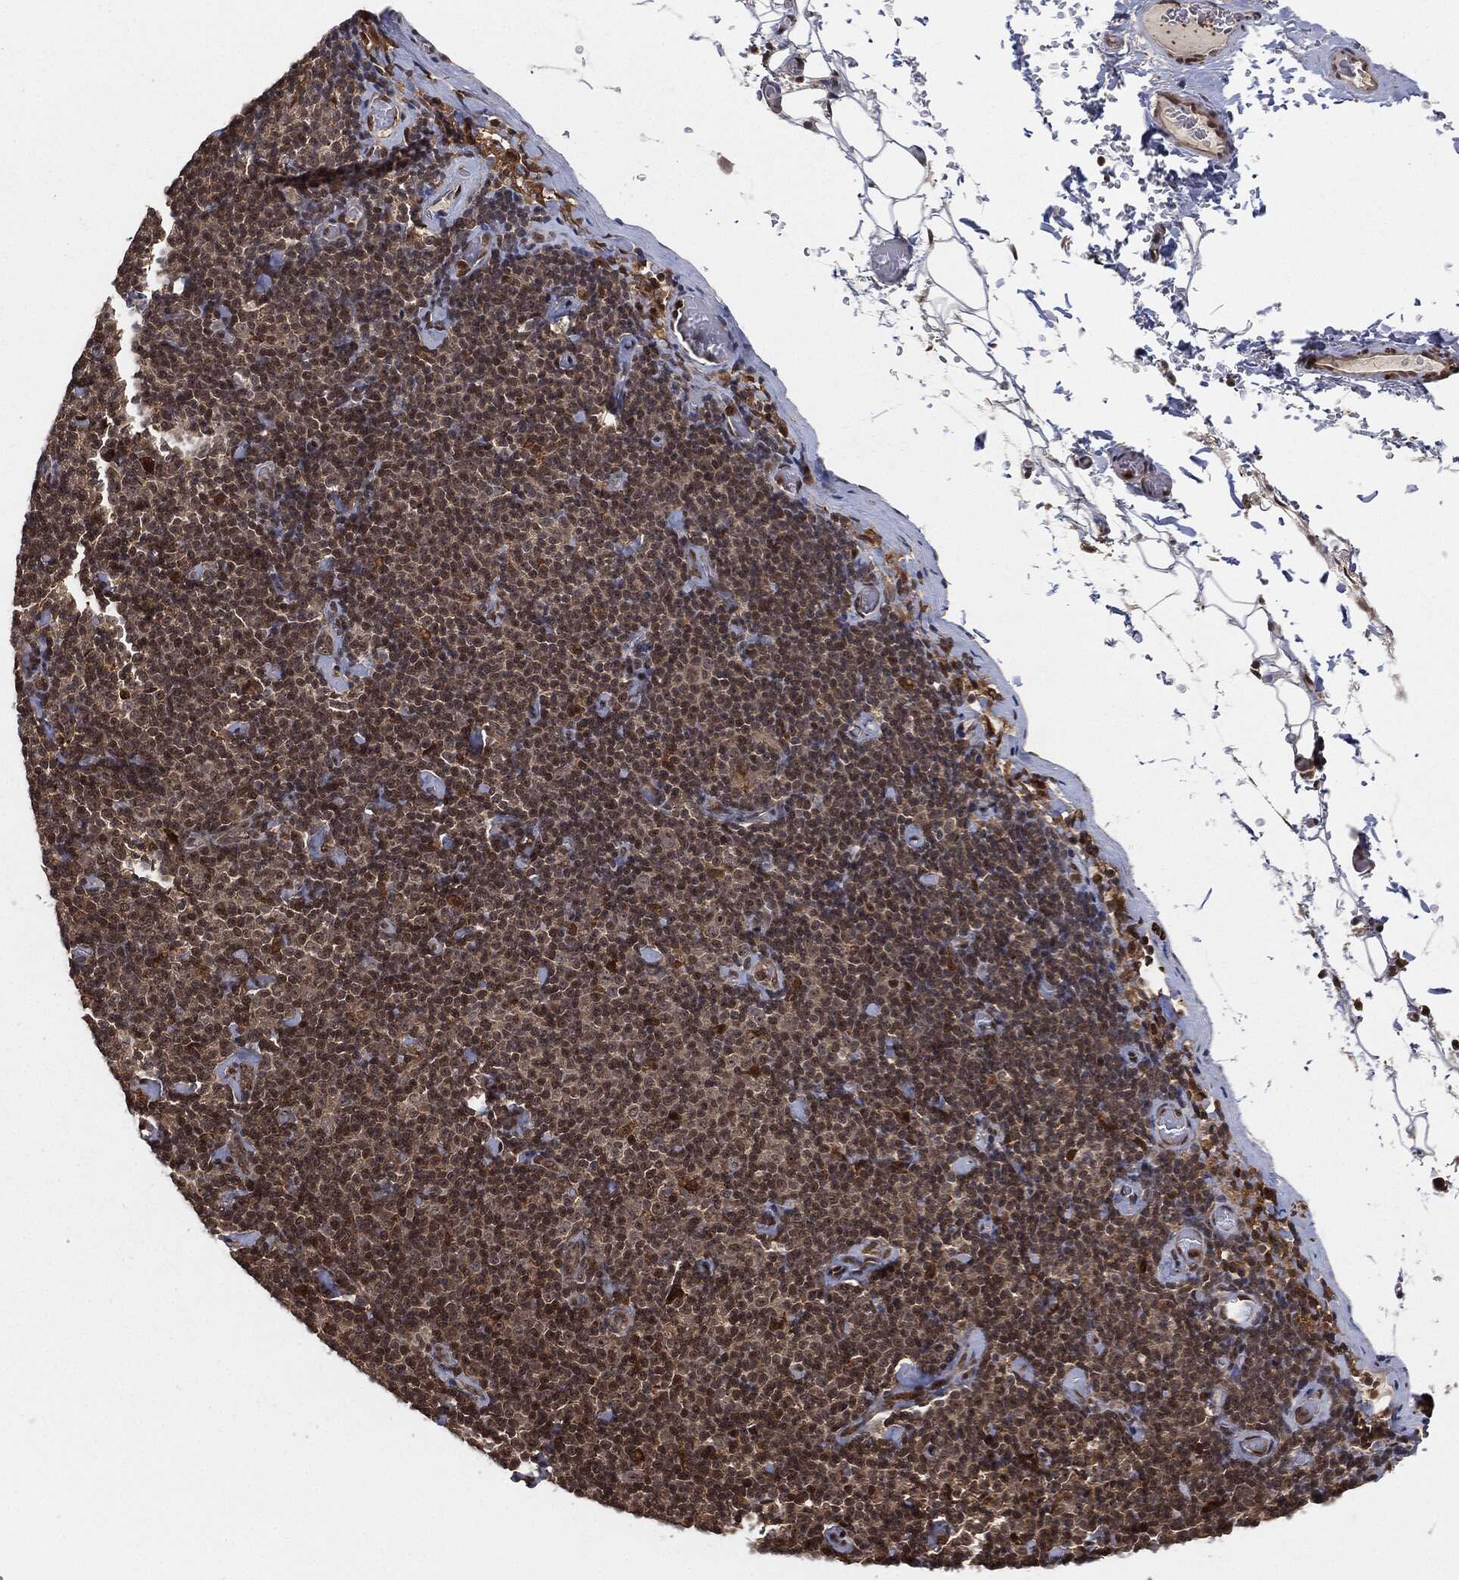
{"staining": {"intensity": "negative", "quantity": "none", "location": "none"}, "tissue": "lymphoma", "cell_type": "Tumor cells", "image_type": "cancer", "snomed": [{"axis": "morphology", "description": "Malignant lymphoma, non-Hodgkin's type, Low grade"}, {"axis": "topography", "description": "Lymph node"}], "caption": "DAB (3,3'-diaminobenzidine) immunohistochemical staining of low-grade malignant lymphoma, non-Hodgkin's type demonstrates no significant expression in tumor cells.", "gene": "CAPRIN2", "patient": {"sex": "male", "age": 81}}